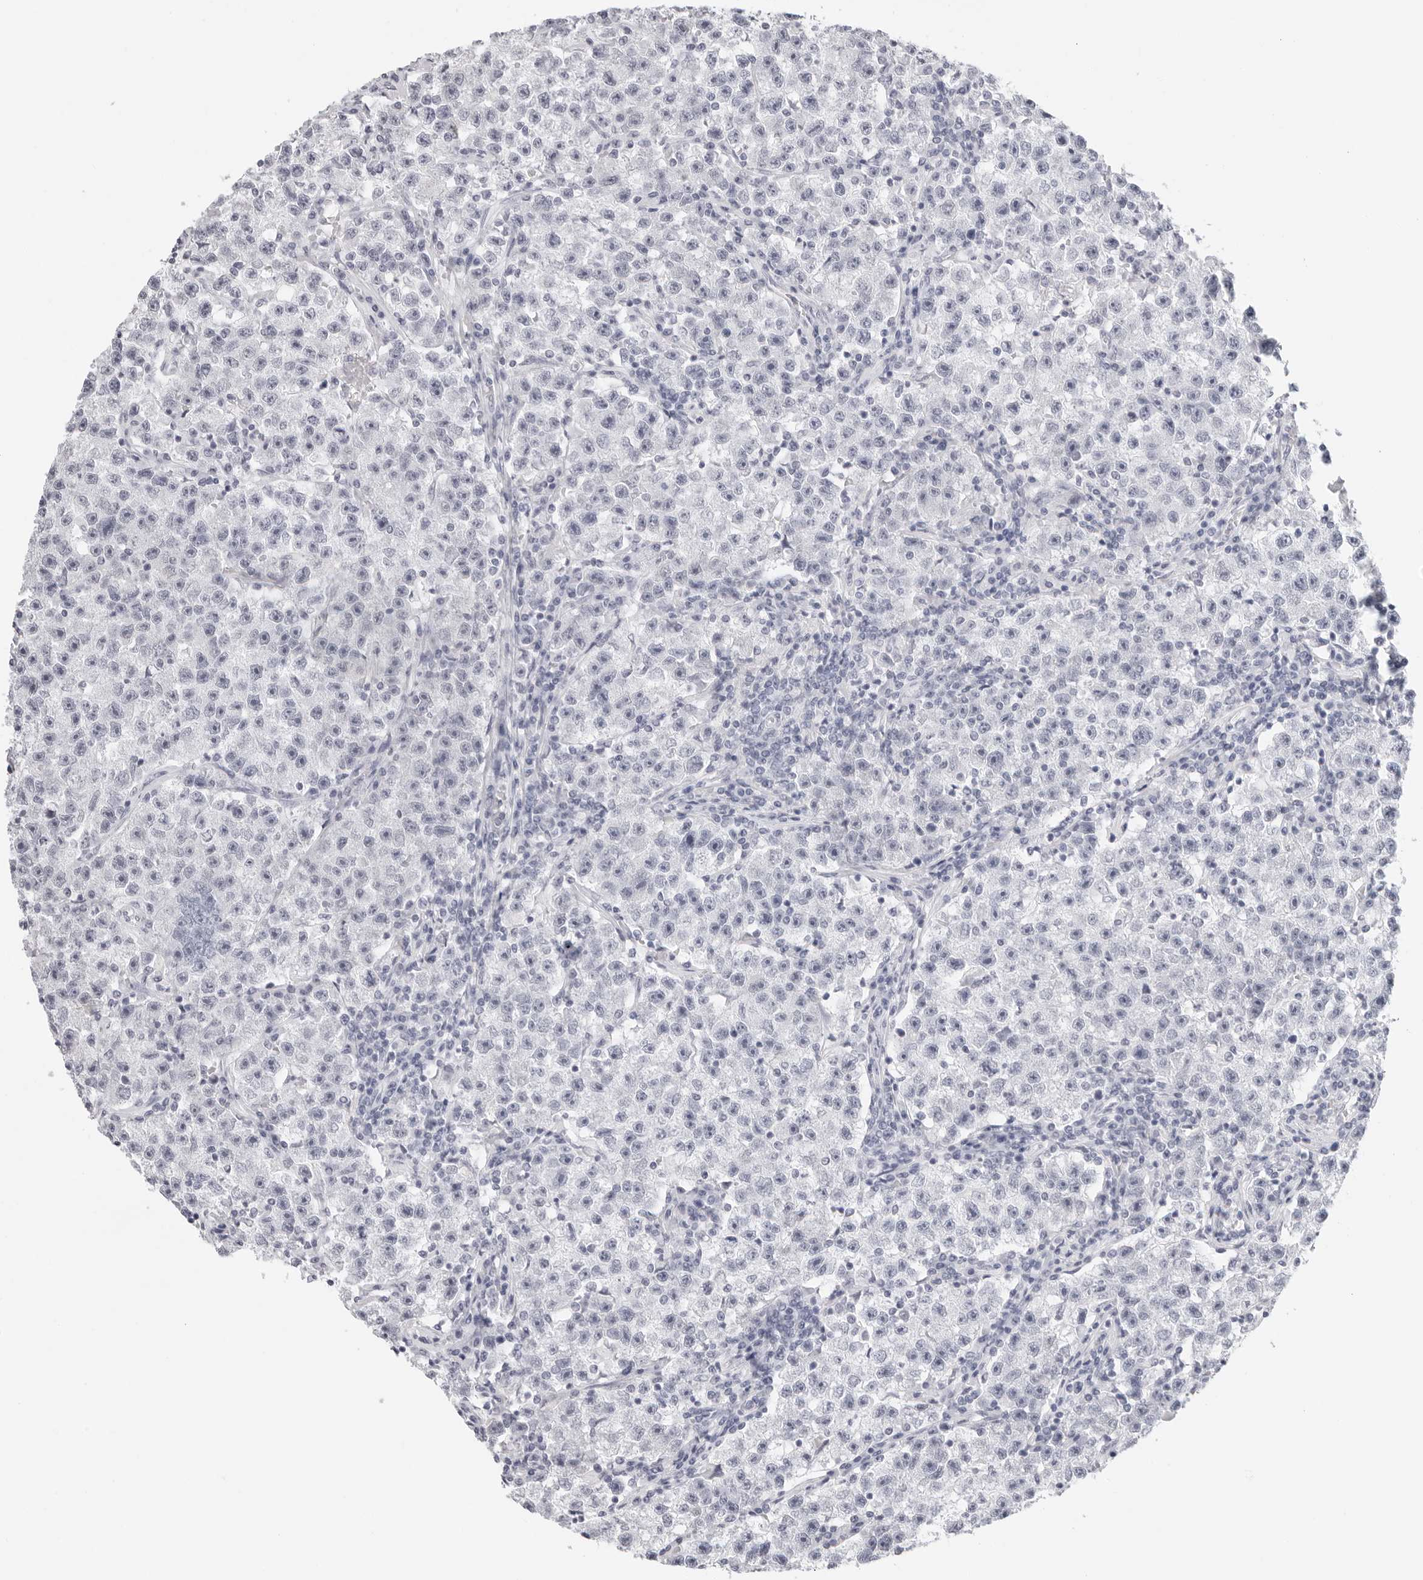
{"staining": {"intensity": "negative", "quantity": "none", "location": "none"}, "tissue": "testis cancer", "cell_type": "Tumor cells", "image_type": "cancer", "snomed": [{"axis": "morphology", "description": "Seminoma, NOS"}, {"axis": "topography", "description": "Testis"}], "caption": "Immunohistochemical staining of testis cancer exhibits no significant staining in tumor cells.", "gene": "AGMAT", "patient": {"sex": "male", "age": 22}}